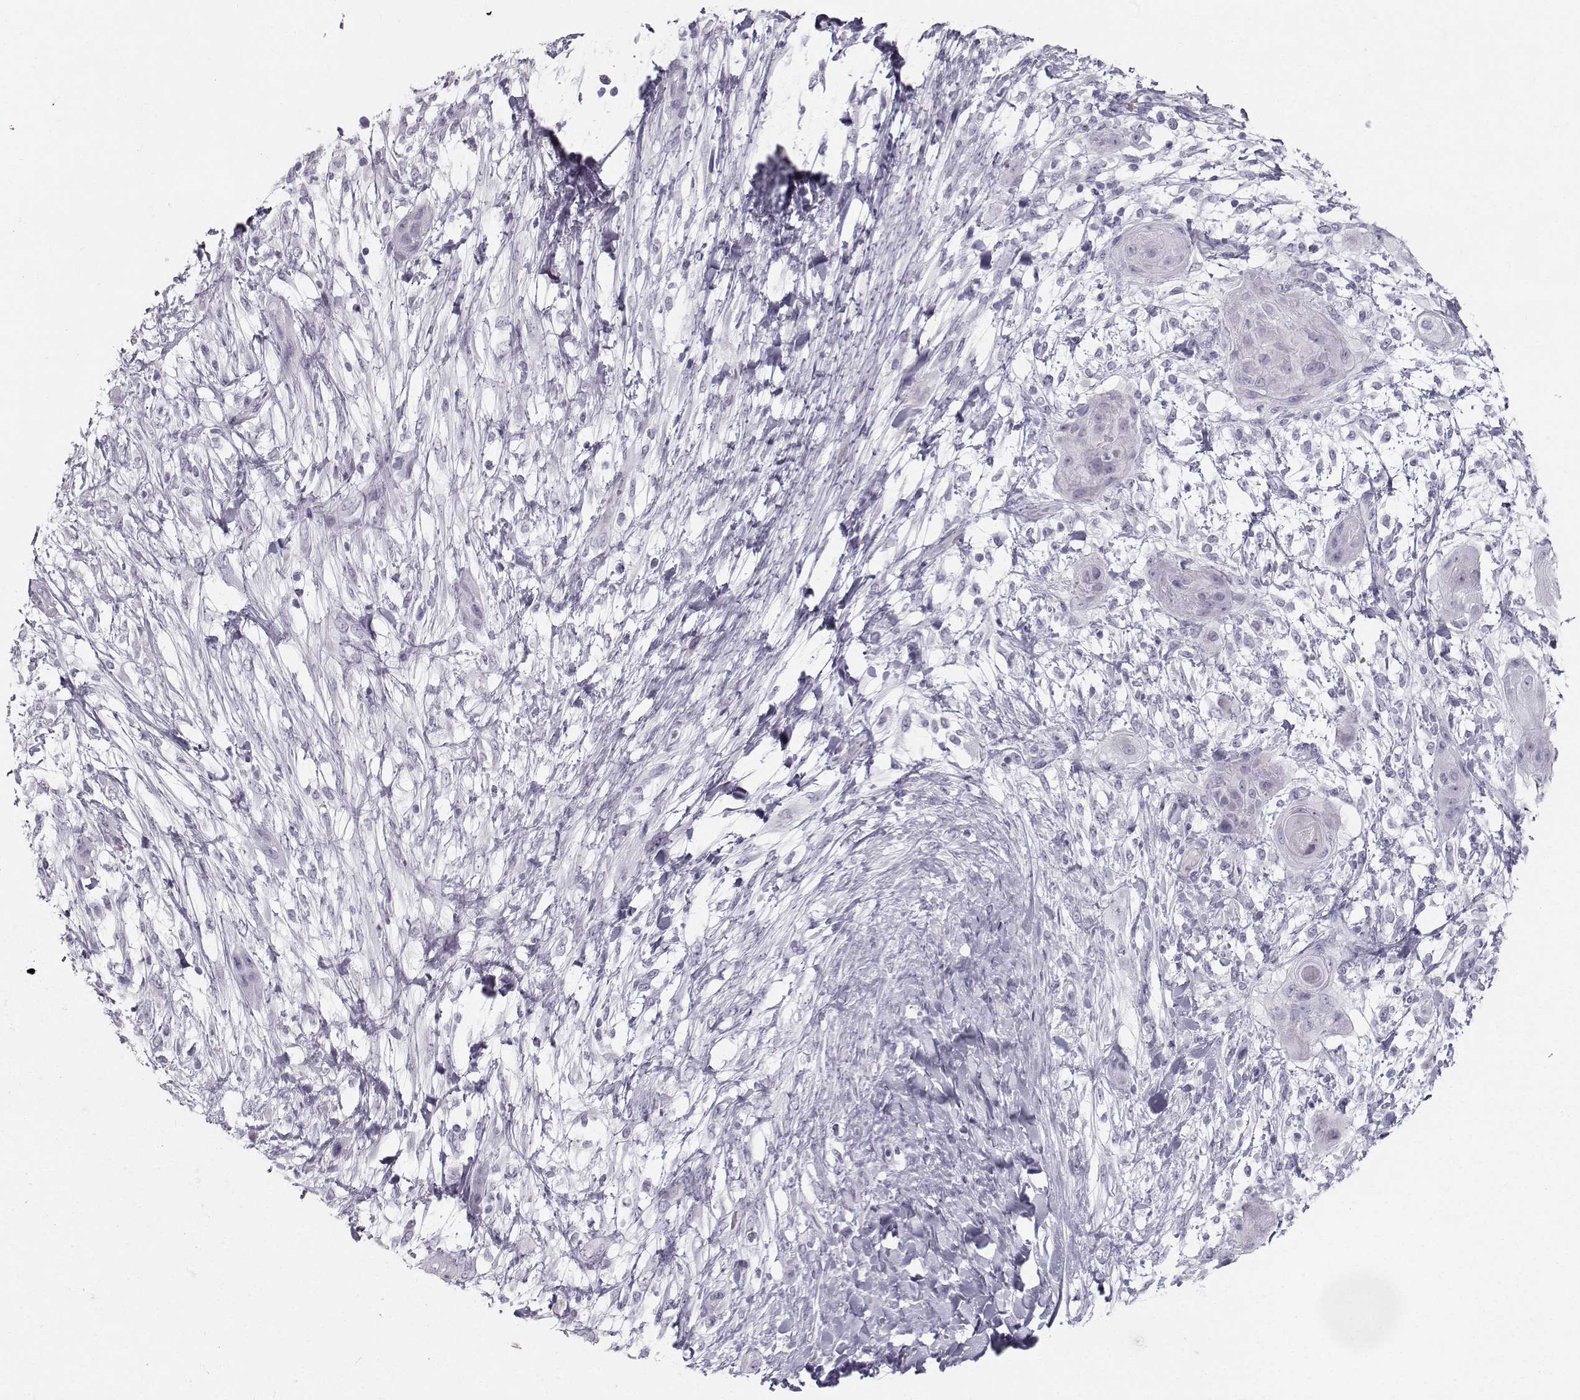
{"staining": {"intensity": "negative", "quantity": "none", "location": "none"}, "tissue": "skin cancer", "cell_type": "Tumor cells", "image_type": "cancer", "snomed": [{"axis": "morphology", "description": "Squamous cell carcinoma, NOS"}, {"axis": "topography", "description": "Skin"}], "caption": "Tumor cells show no significant positivity in skin squamous cell carcinoma.", "gene": "CASR", "patient": {"sex": "male", "age": 62}}